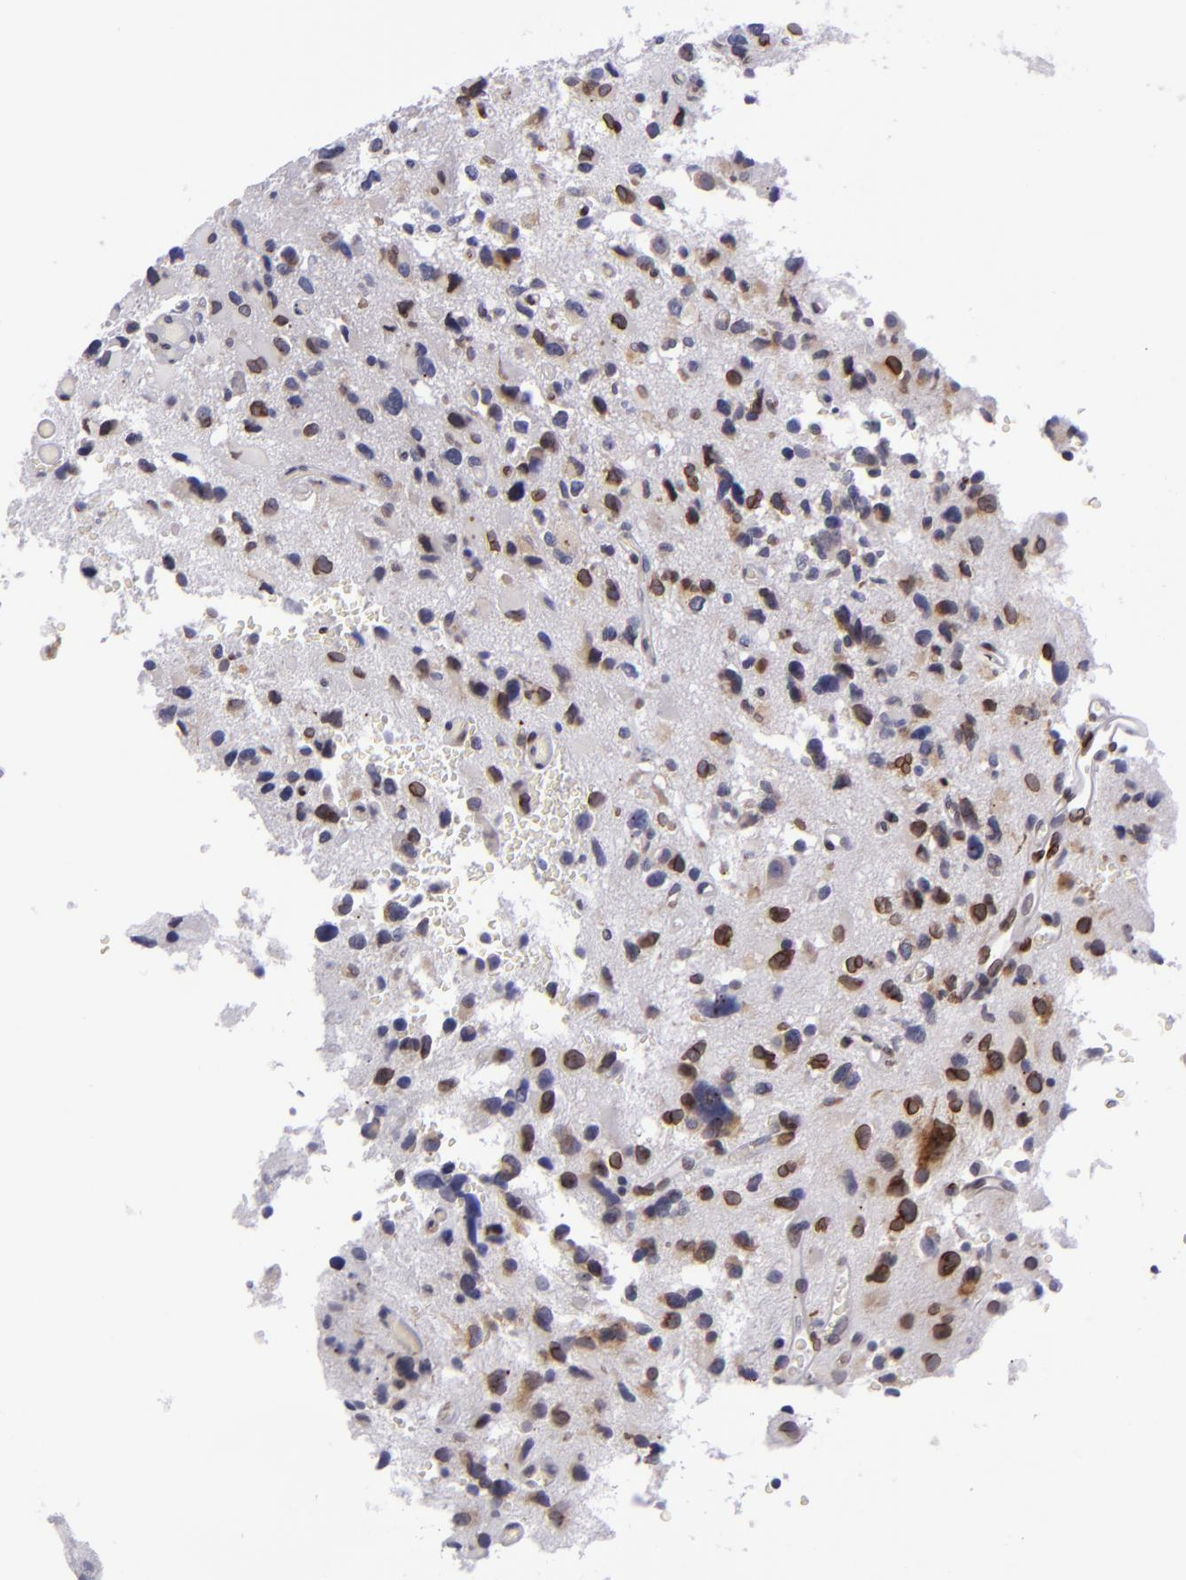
{"staining": {"intensity": "strong", "quantity": ">75%", "location": "nuclear"}, "tissue": "glioma", "cell_type": "Tumor cells", "image_type": "cancer", "snomed": [{"axis": "morphology", "description": "Glioma, malignant, High grade"}, {"axis": "topography", "description": "Brain"}], "caption": "A histopathology image of human malignant glioma (high-grade) stained for a protein exhibits strong nuclear brown staining in tumor cells. (brown staining indicates protein expression, while blue staining denotes nuclei).", "gene": "EMD", "patient": {"sex": "male", "age": 69}}